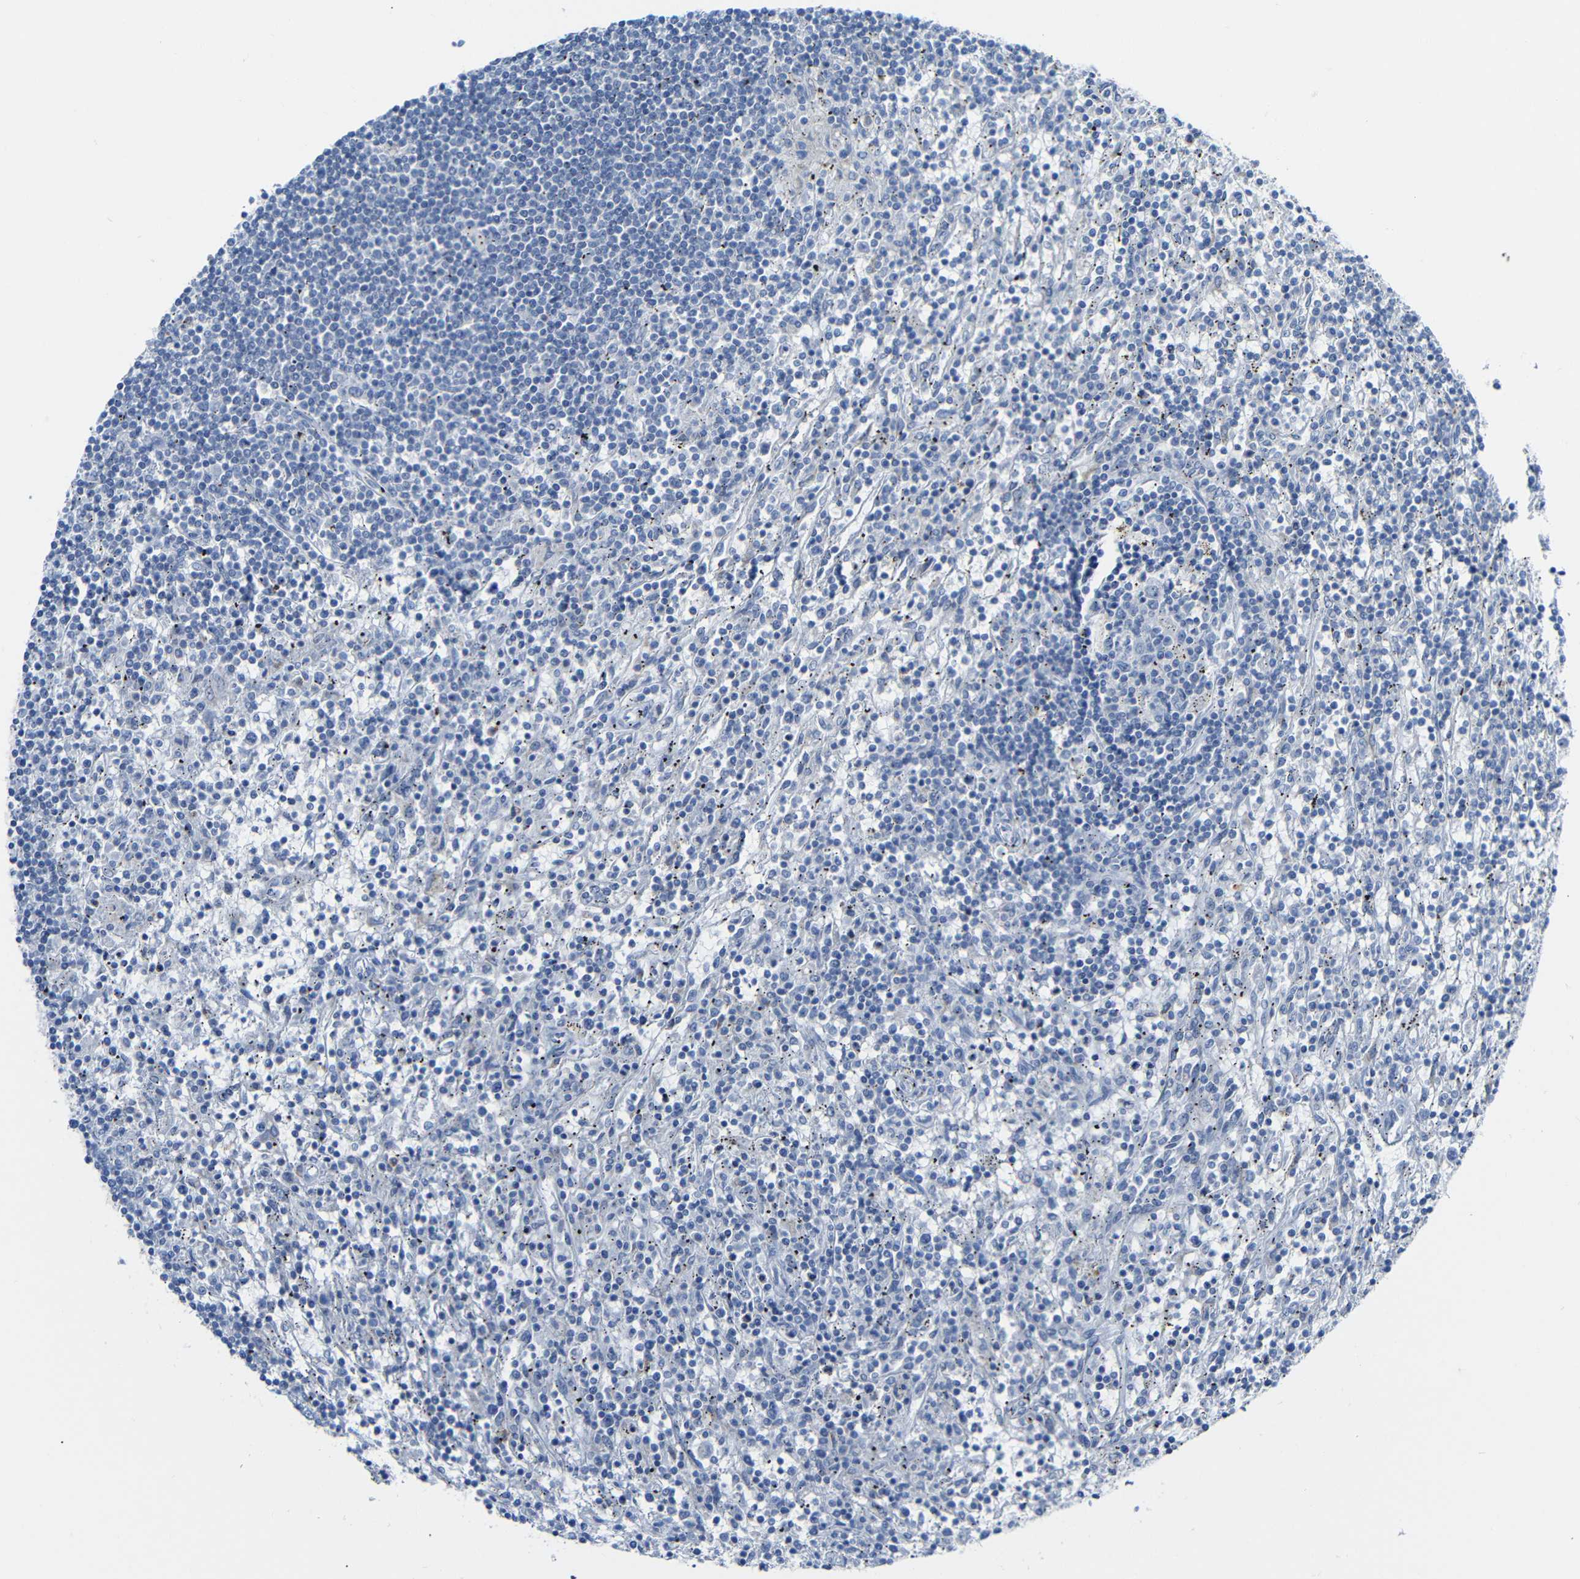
{"staining": {"intensity": "negative", "quantity": "none", "location": "none"}, "tissue": "lymphoma", "cell_type": "Tumor cells", "image_type": "cancer", "snomed": [{"axis": "morphology", "description": "Malignant lymphoma, non-Hodgkin's type, Low grade"}, {"axis": "topography", "description": "Spleen"}], "caption": "Human malignant lymphoma, non-Hodgkin's type (low-grade) stained for a protein using immunohistochemistry (IHC) displays no positivity in tumor cells.", "gene": "C15orf48", "patient": {"sex": "male", "age": 76}}